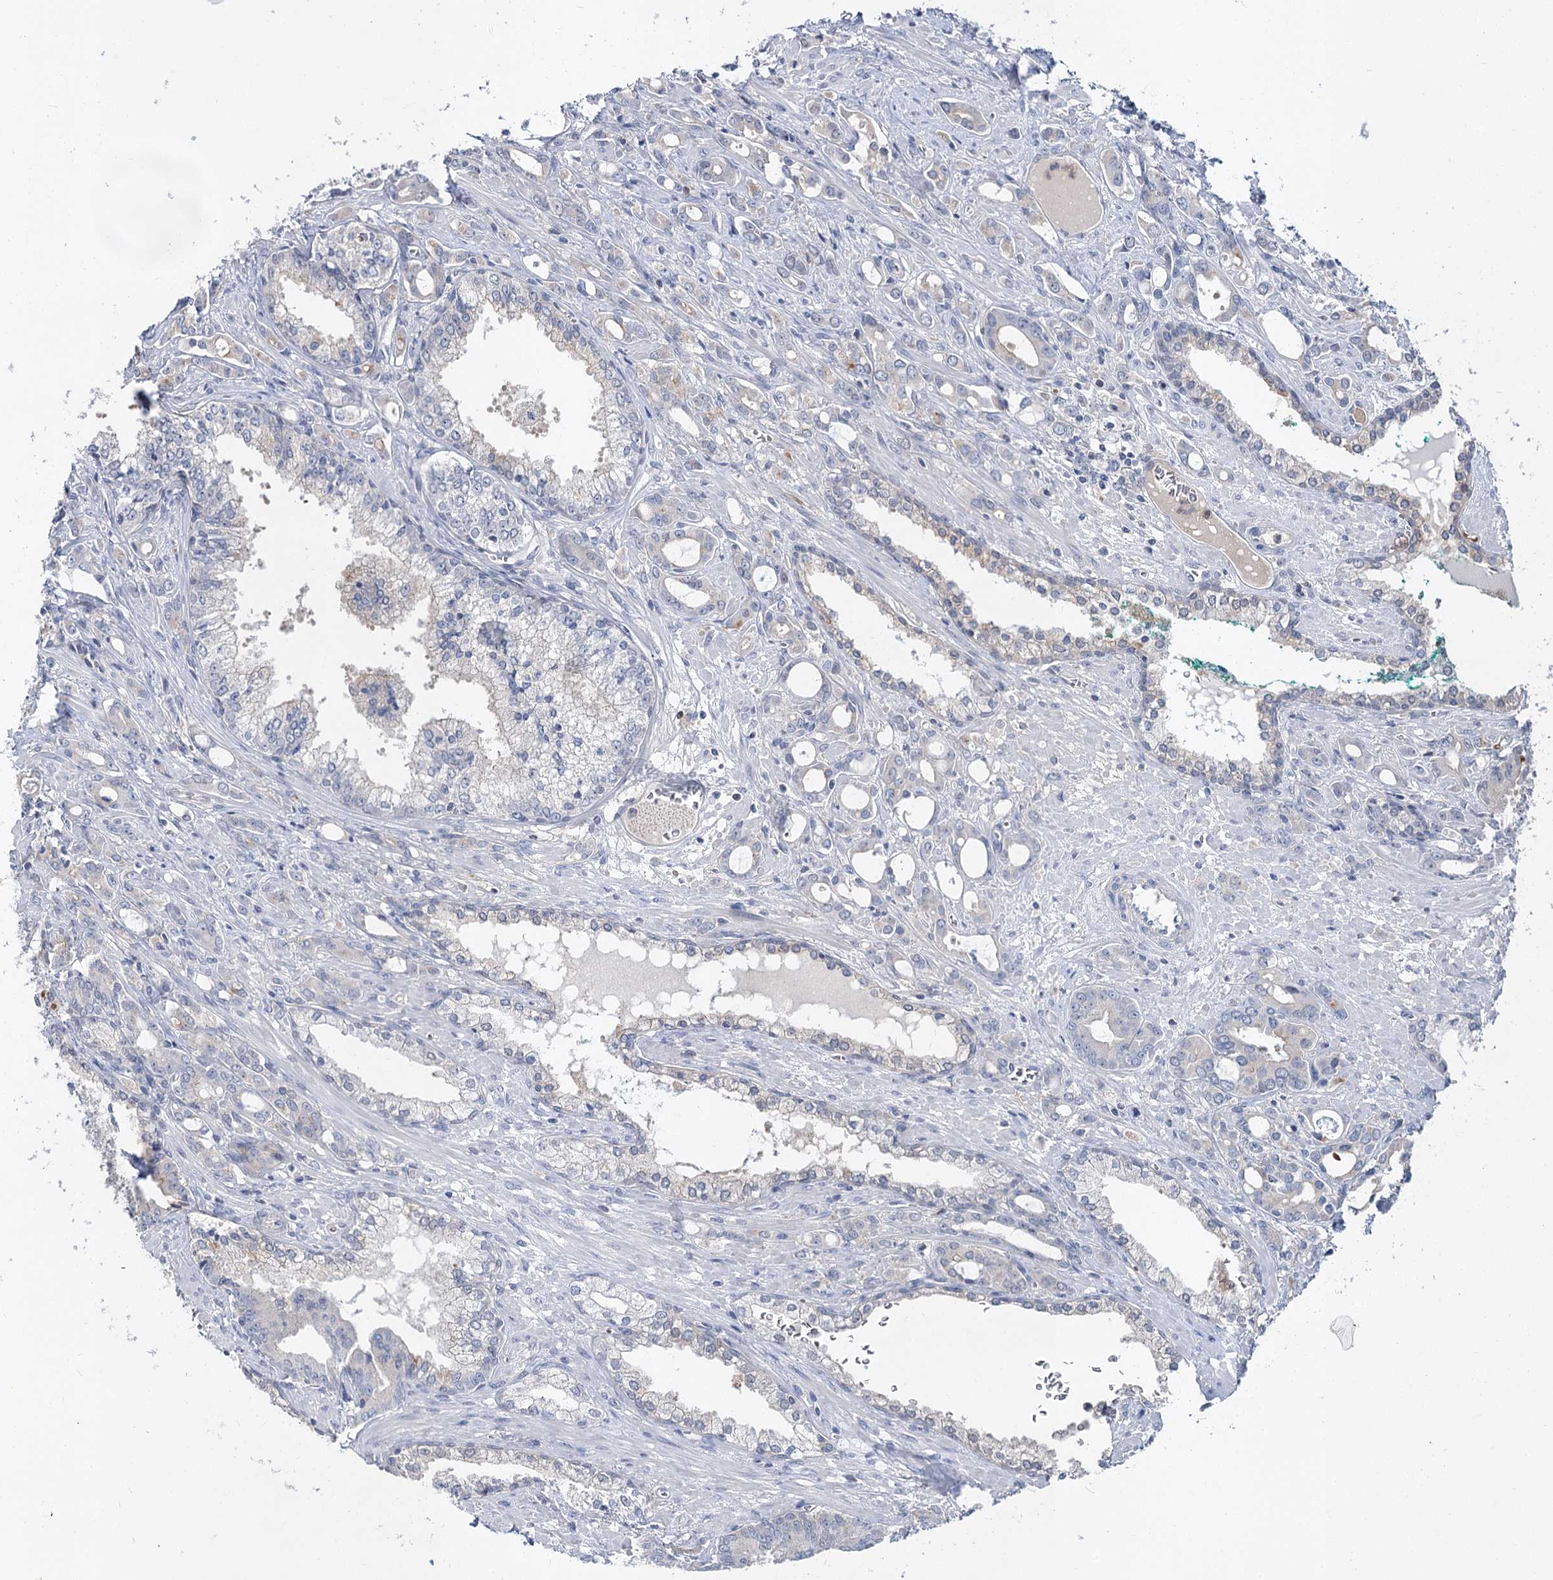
{"staining": {"intensity": "negative", "quantity": "none", "location": "none"}, "tissue": "prostate cancer", "cell_type": "Tumor cells", "image_type": "cancer", "snomed": [{"axis": "morphology", "description": "Adenocarcinoma, High grade"}, {"axis": "topography", "description": "Prostate"}], "caption": "The IHC image has no significant staining in tumor cells of prostate cancer tissue. Brightfield microscopy of immunohistochemistry (IHC) stained with DAB (3,3'-diaminobenzidine) (brown) and hematoxylin (blue), captured at high magnification.", "gene": "UGP2", "patient": {"sex": "male", "age": 72}}